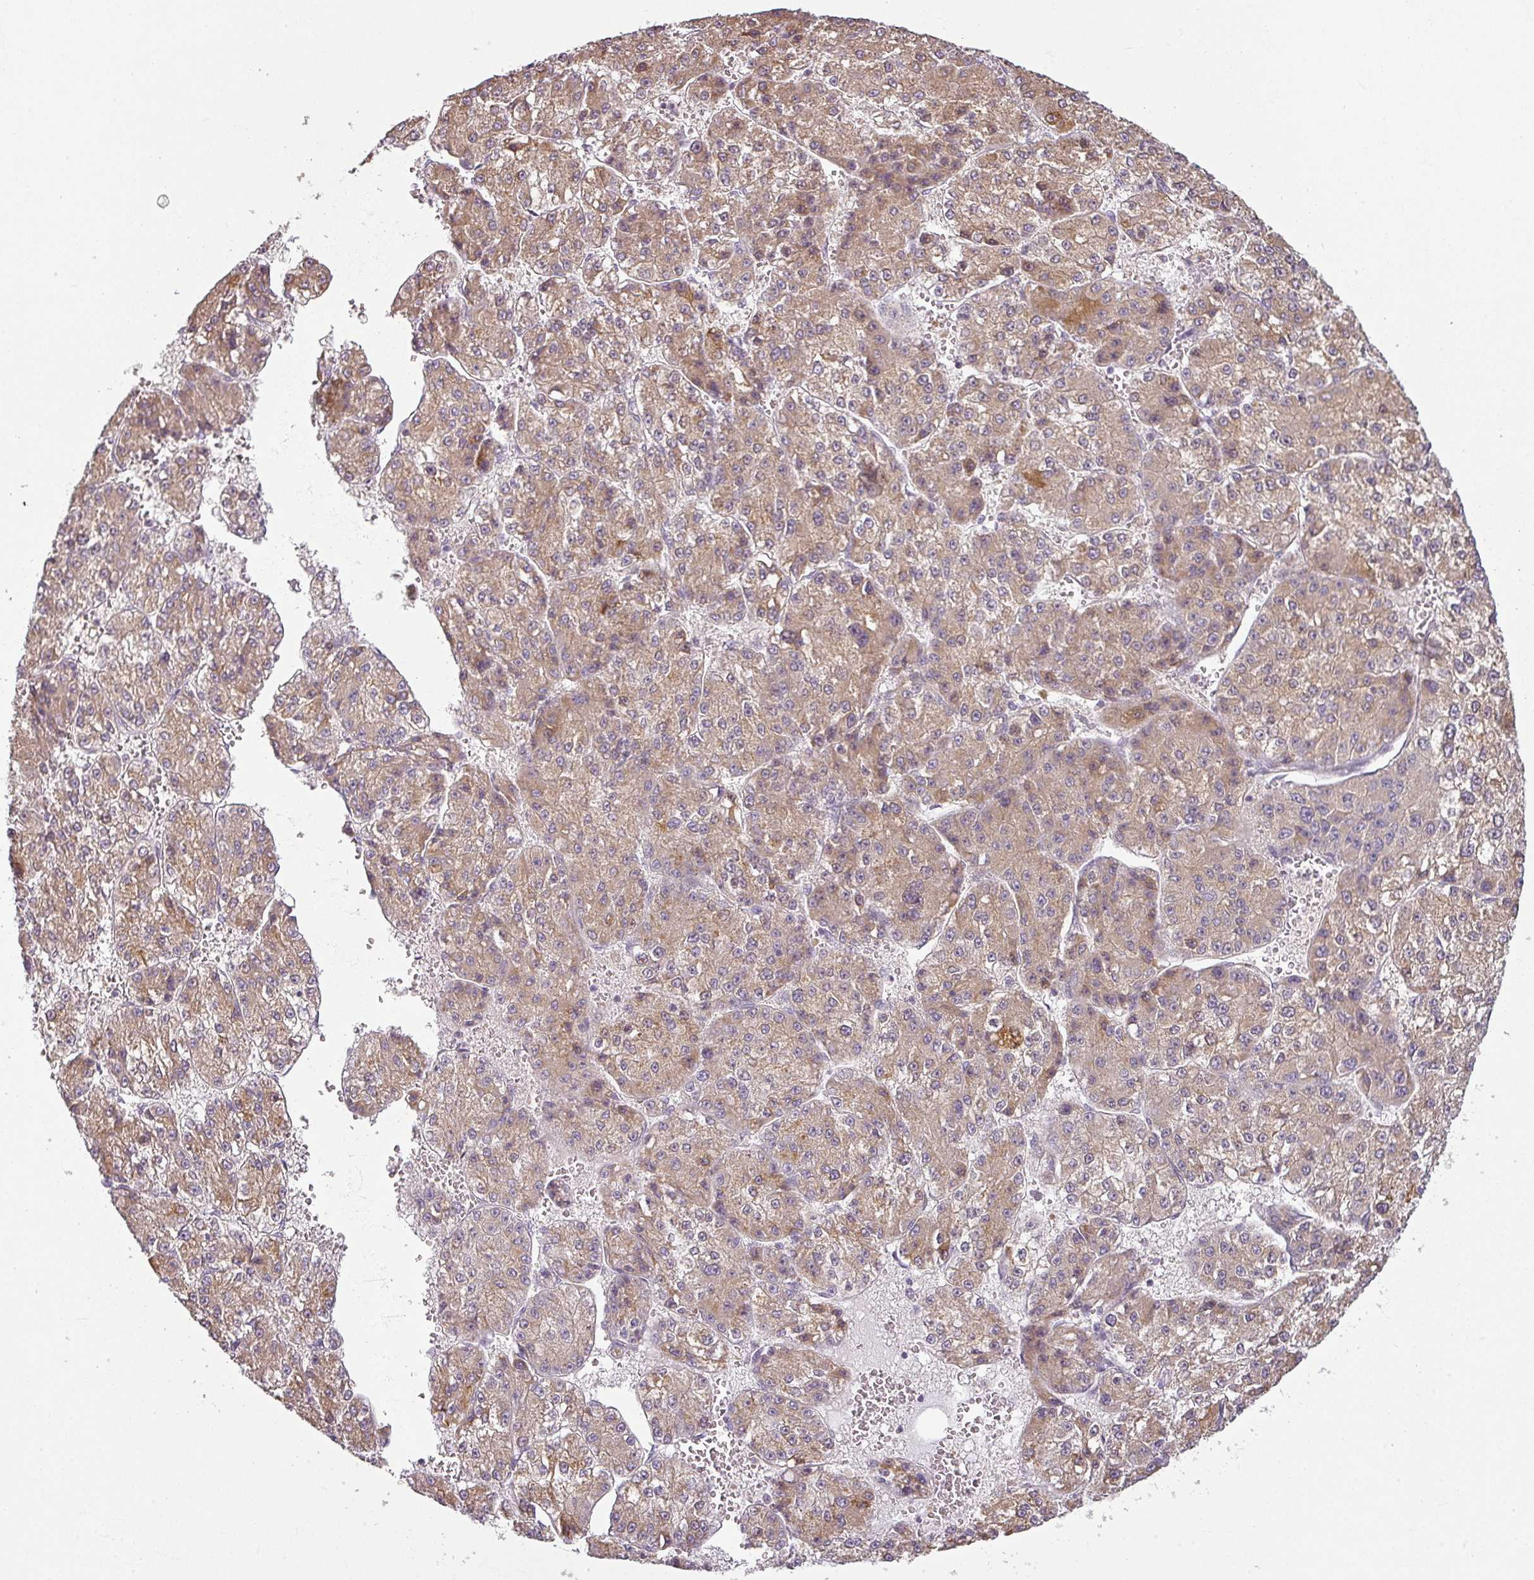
{"staining": {"intensity": "weak", "quantity": ">75%", "location": "cytoplasmic/membranous"}, "tissue": "liver cancer", "cell_type": "Tumor cells", "image_type": "cancer", "snomed": [{"axis": "morphology", "description": "Carcinoma, Hepatocellular, NOS"}, {"axis": "topography", "description": "Liver"}], "caption": "Protein expression analysis of human hepatocellular carcinoma (liver) reveals weak cytoplasmic/membranous positivity in about >75% of tumor cells.", "gene": "CCDC144A", "patient": {"sex": "female", "age": 73}}